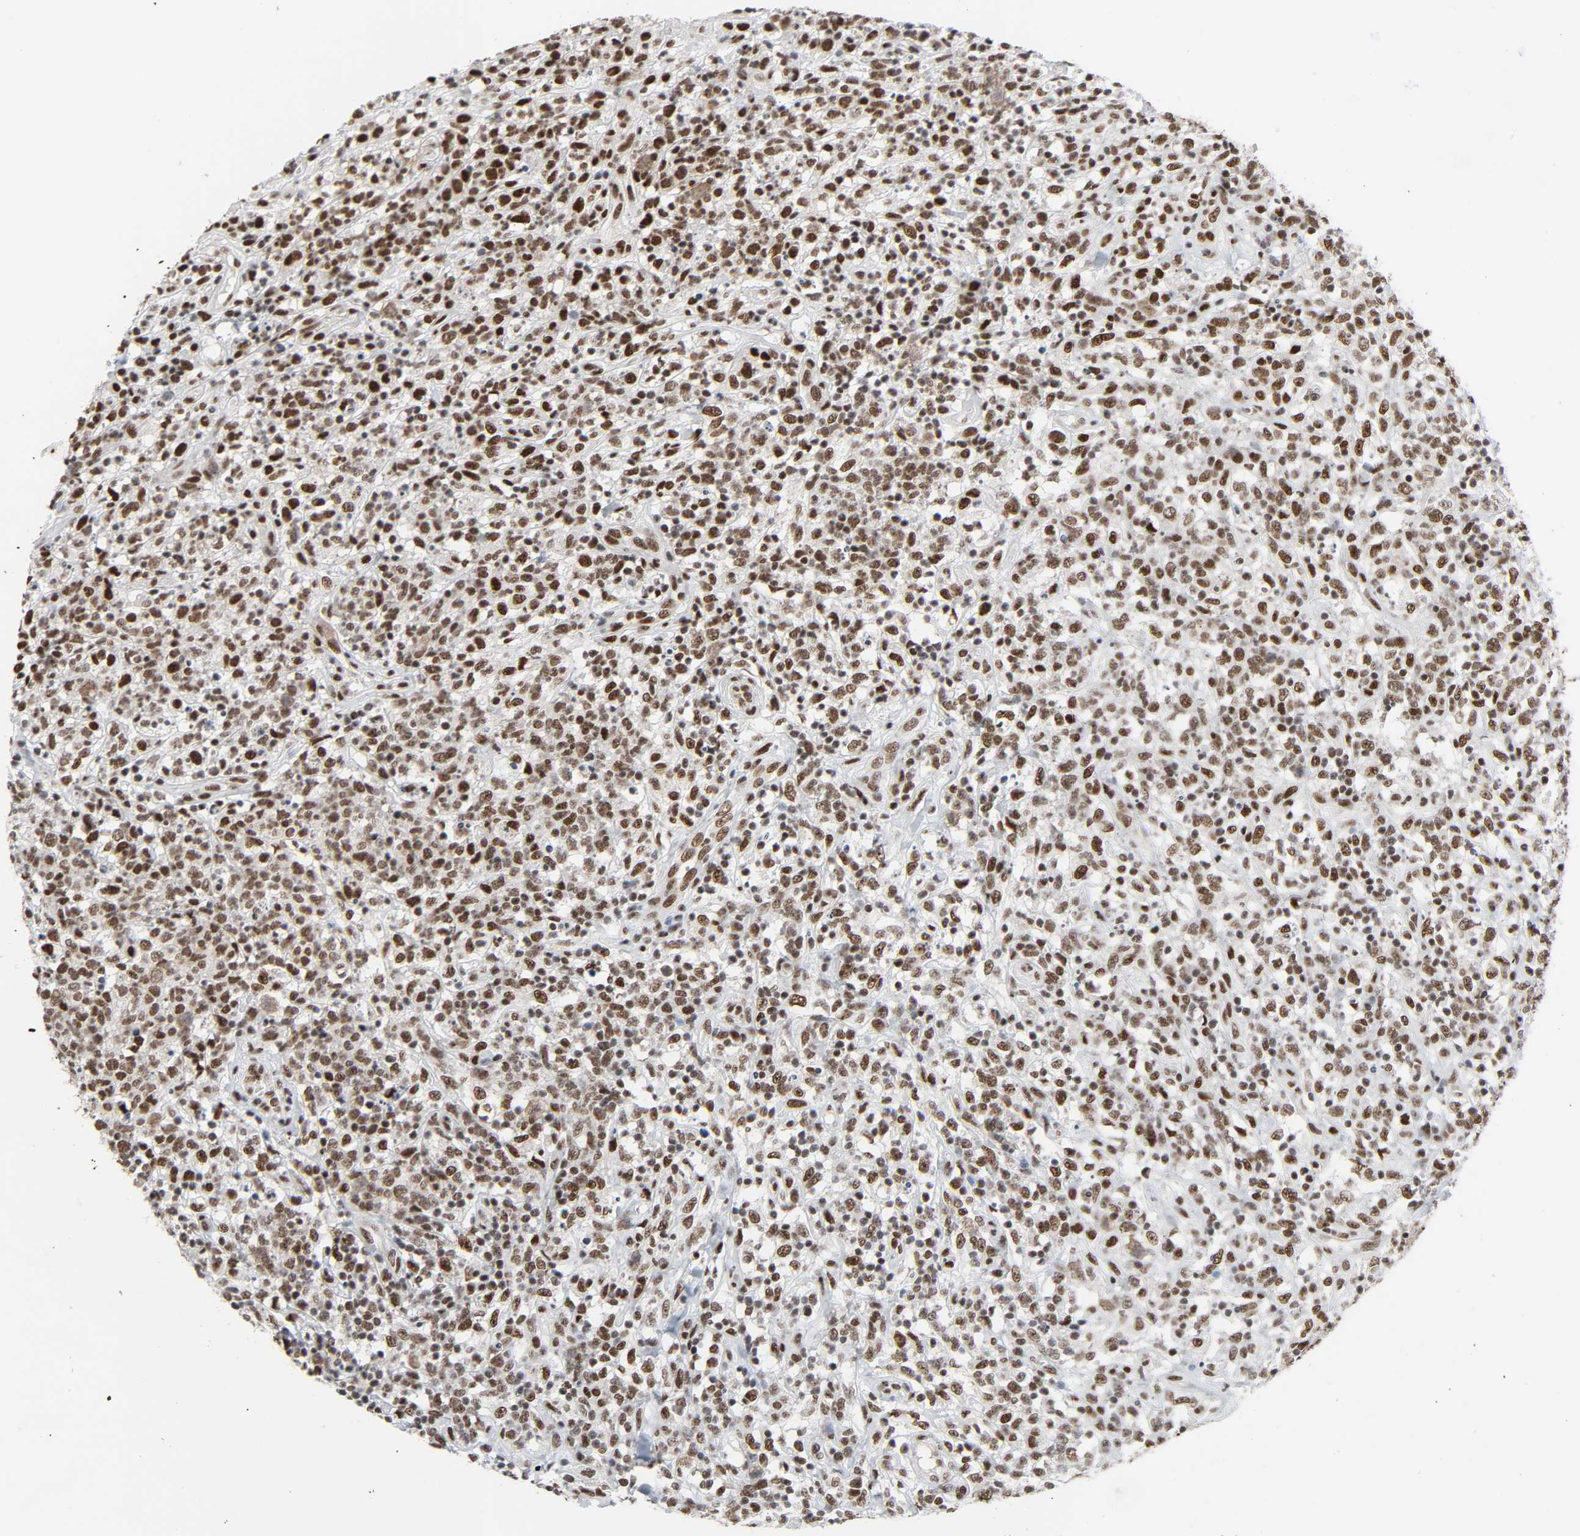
{"staining": {"intensity": "strong", "quantity": ">75%", "location": "nuclear"}, "tissue": "lymphoma", "cell_type": "Tumor cells", "image_type": "cancer", "snomed": [{"axis": "morphology", "description": "Malignant lymphoma, non-Hodgkin's type, High grade"}, {"axis": "topography", "description": "Lymph node"}], "caption": "High-grade malignant lymphoma, non-Hodgkin's type tissue shows strong nuclear positivity in approximately >75% of tumor cells, visualized by immunohistochemistry.", "gene": "CDK7", "patient": {"sex": "female", "age": 73}}